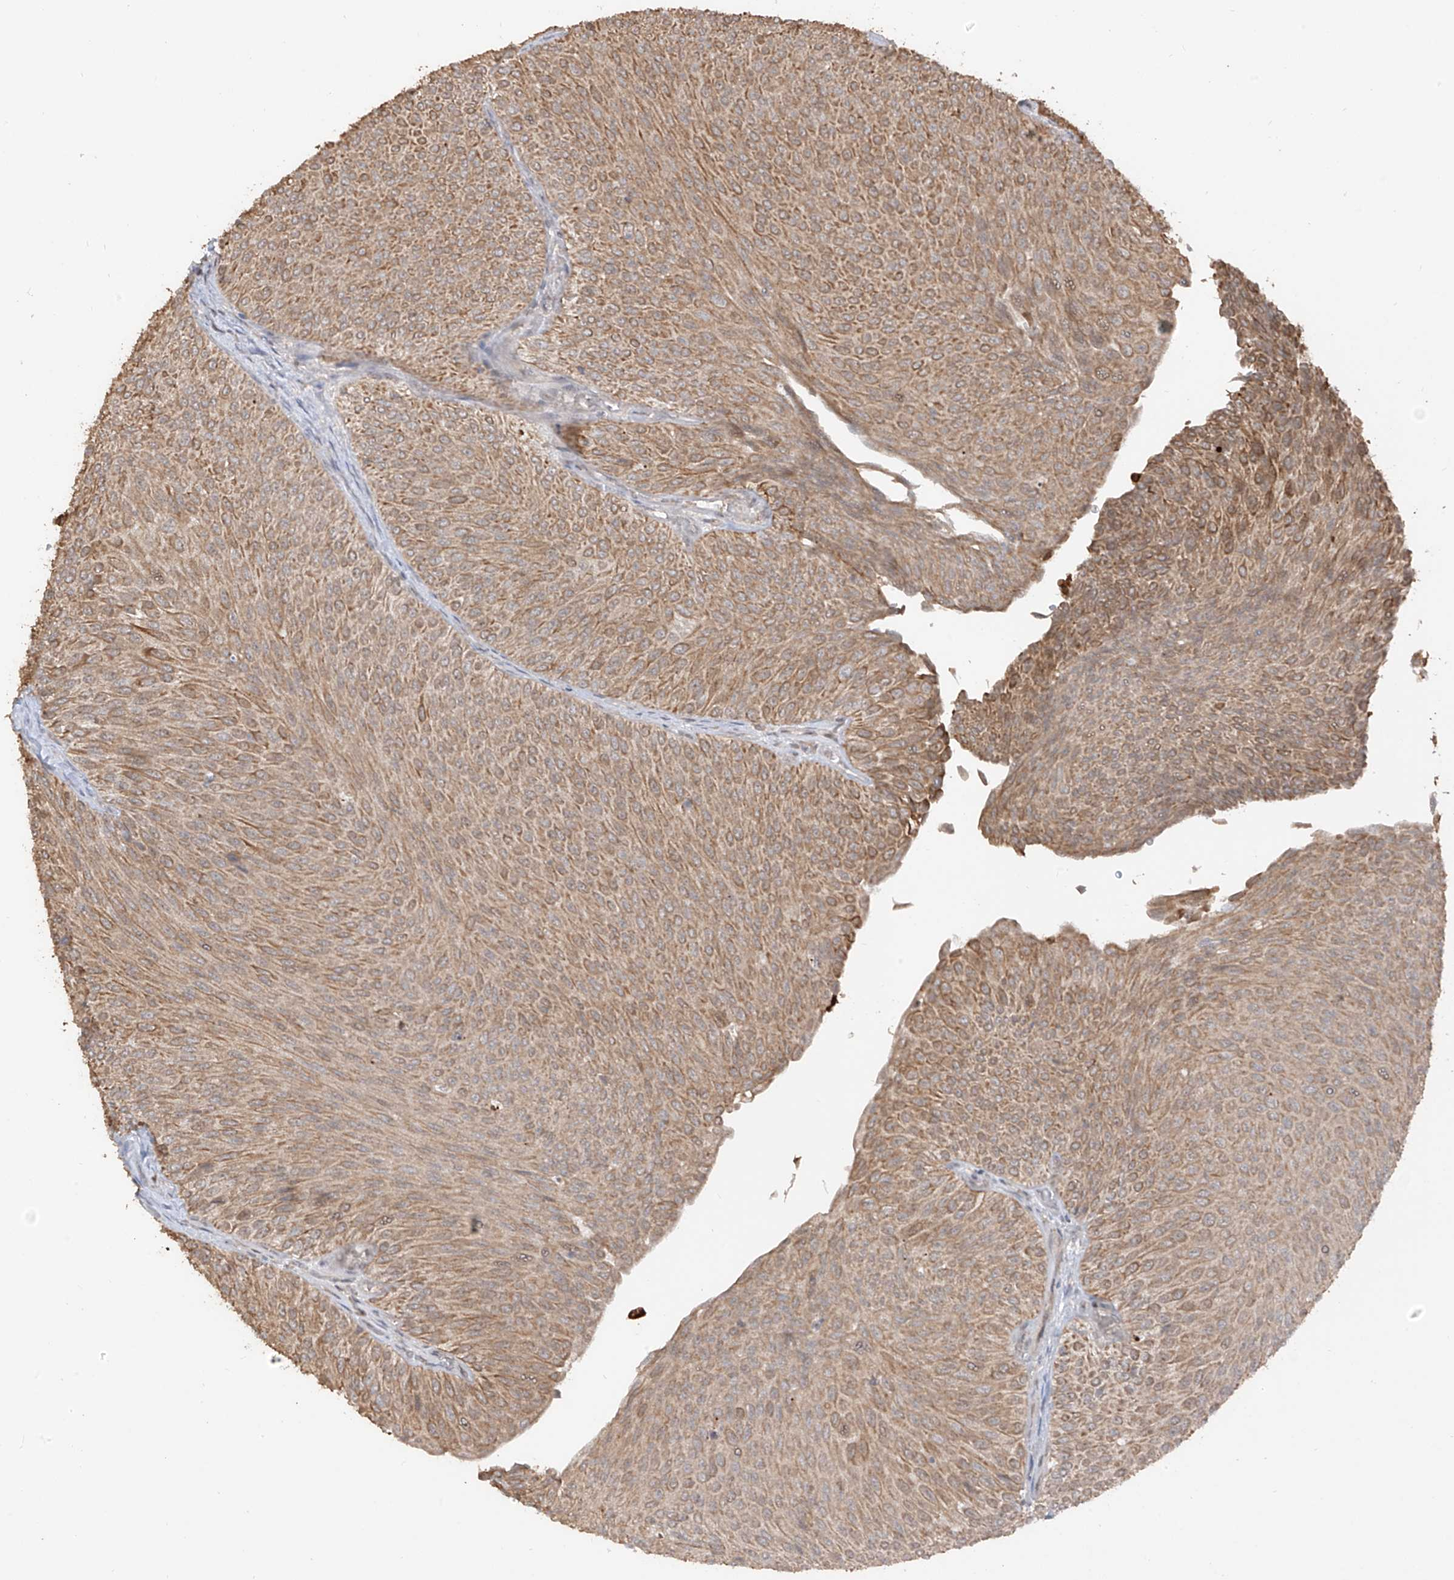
{"staining": {"intensity": "moderate", "quantity": ">75%", "location": "cytoplasmic/membranous"}, "tissue": "urothelial cancer", "cell_type": "Tumor cells", "image_type": "cancer", "snomed": [{"axis": "morphology", "description": "Urothelial carcinoma, Low grade"}, {"axis": "topography", "description": "Urinary bladder"}], "caption": "The immunohistochemical stain highlights moderate cytoplasmic/membranous positivity in tumor cells of urothelial cancer tissue. (IHC, brightfield microscopy, high magnification).", "gene": "COLGALT2", "patient": {"sex": "male", "age": 78}}